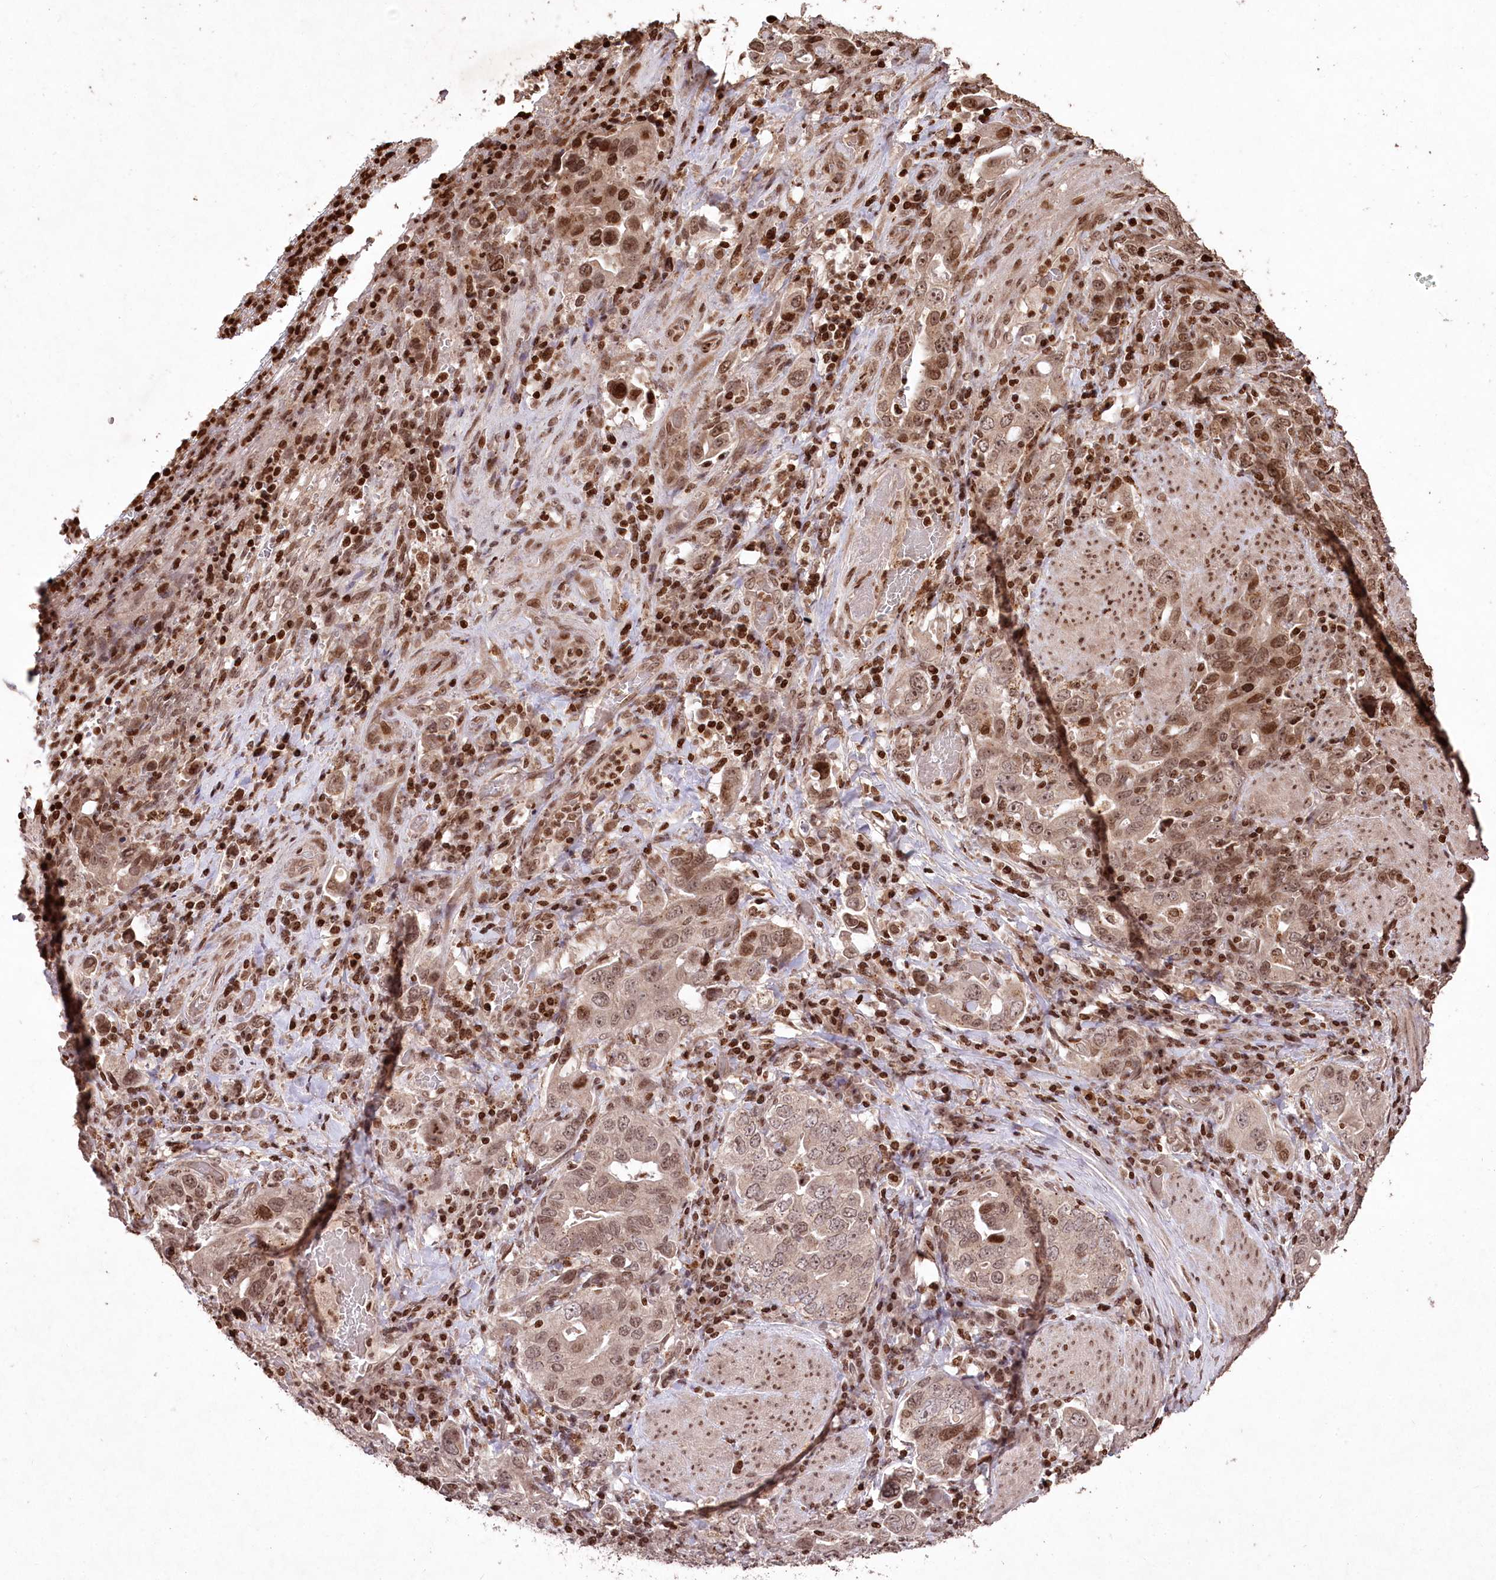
{"staining": {"intensity": "moderate", "quantity": ">75%", "location": "nuclear"}, "tissue": "stomach cancer", "cell_type": "Tumor cells", "image_type": "cancer", "snomed": [{"axis": "morphology", "description": "Adenocarcinoma, NOS"}, {"axis": "topography", "description": "Stomach, upper"}], "caption": "Human adenocarcinoma (stomach) stained with a brown dye demonstrates moderate nuclear positive staining in approximately >75% of tumor cells.", "gene": "CCSER2", "patient": {"sex": "male", "age": 62}}